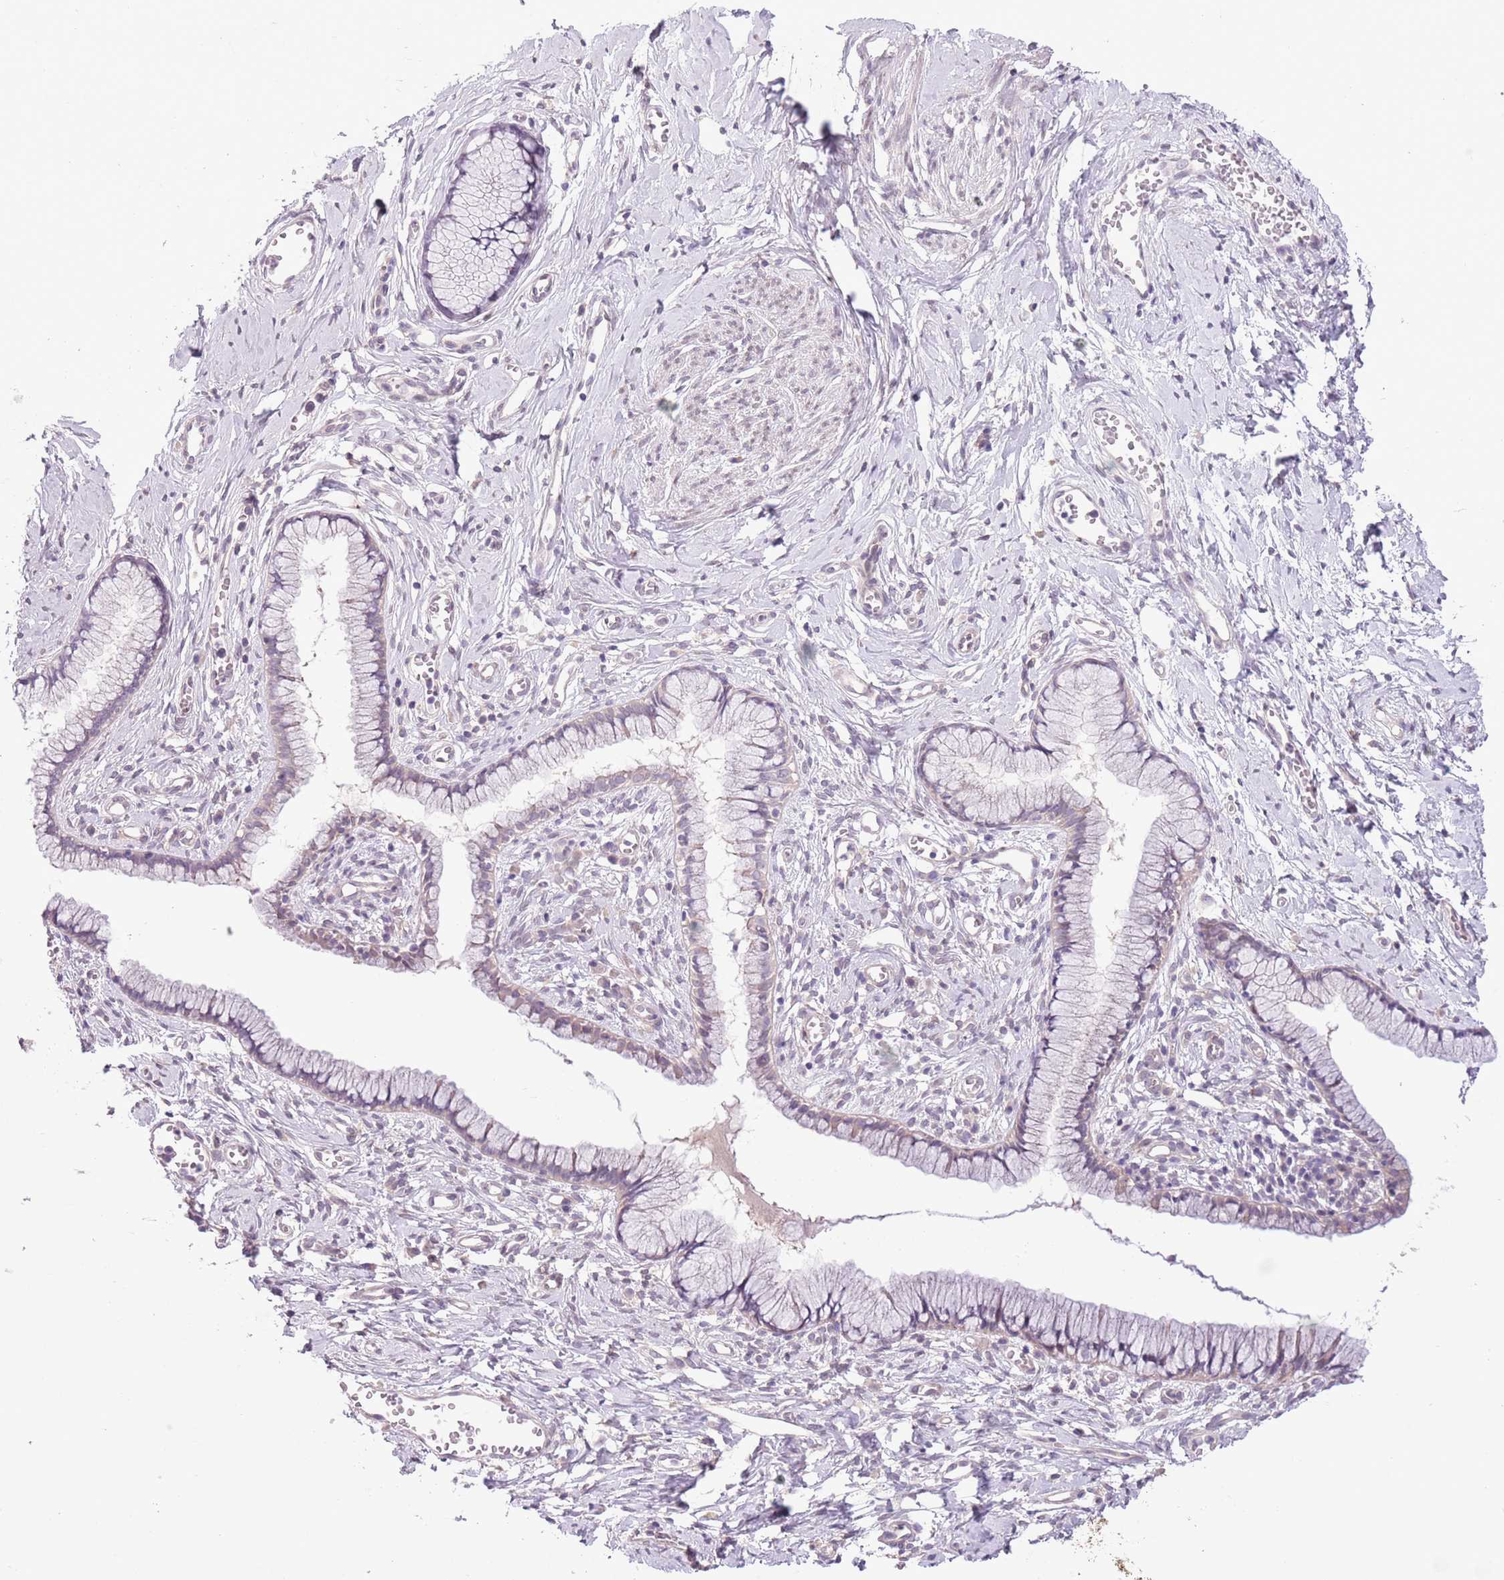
{"staining": {"intensity": "negative", "quantity": "none", "location": "none"}, "tissue": "cervix", "cell_type": "Glandular cells", "image_type": "normal", "snomed": [{"axis": "morphology", "description": "Normal tissue, NOS"}, {"axis": "topography", "description": "Cervix"}], "caption": "Protein analysis of unremarkable cervix shows no significant positivity in glandular cells. (Brightfield microscopy of DAB (3,3'-diaminobenzidine) immunohistochemistry at high magnification).", "gene": "CCND2", "patient": {"sex": "female", "age": 40}}